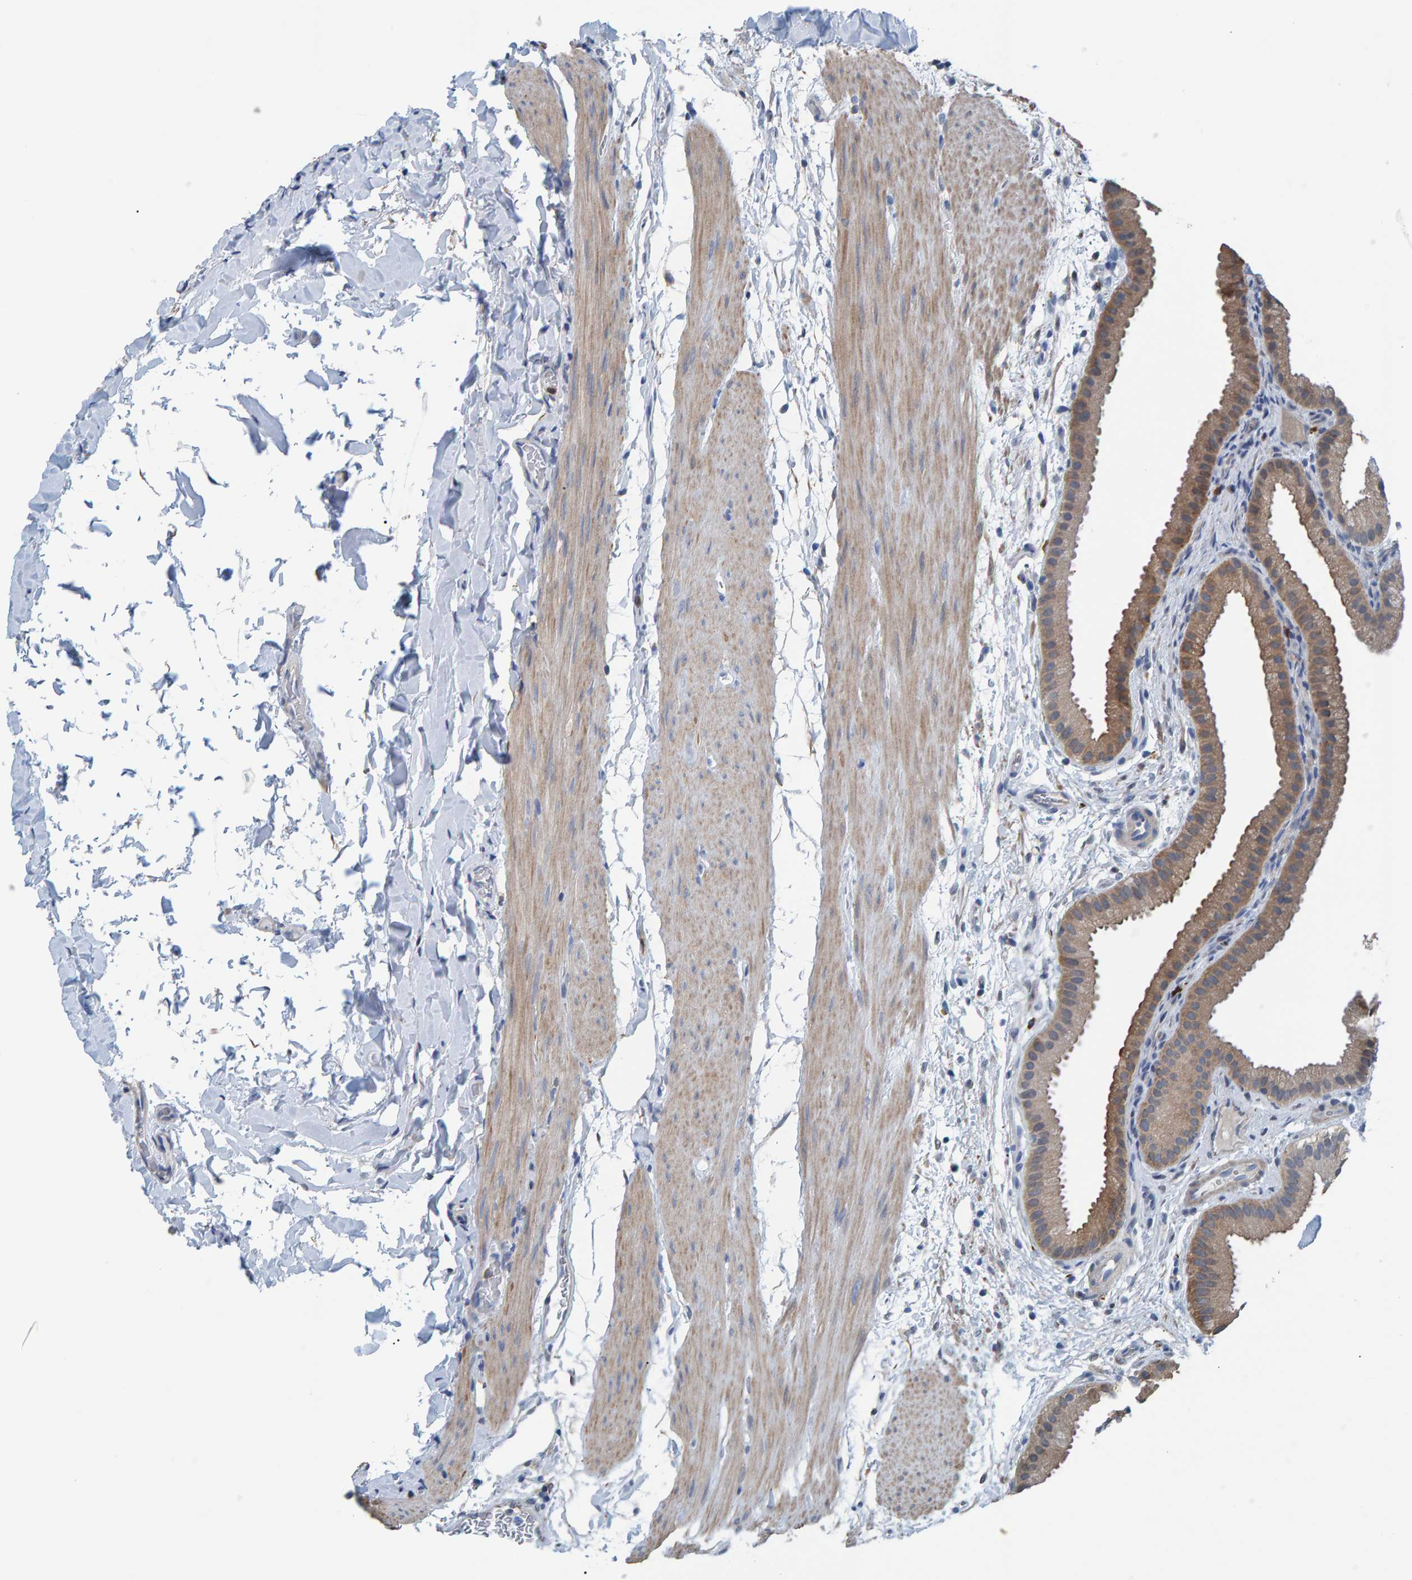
{"staining": {"intensity": "moderate", "quantity": ">75%", "location": "cytoplasmic/membranous"}, "tissue": "gallbladder", "cell_type": "Glandular cells", "image_type": "normal", "snomed": [{"axis": "morphology", "description": "Normal tissue, NOS"}, {"axis": "topography", "description": "Gallbladder"}], "caption": "Protein expression analysis of benign gallbladder exhibits moderate cytoplasmic/membranous expression in about >75% of glandular cells.", "gene": "IDO1", "patient": {"sex": "female", "age": 64}}